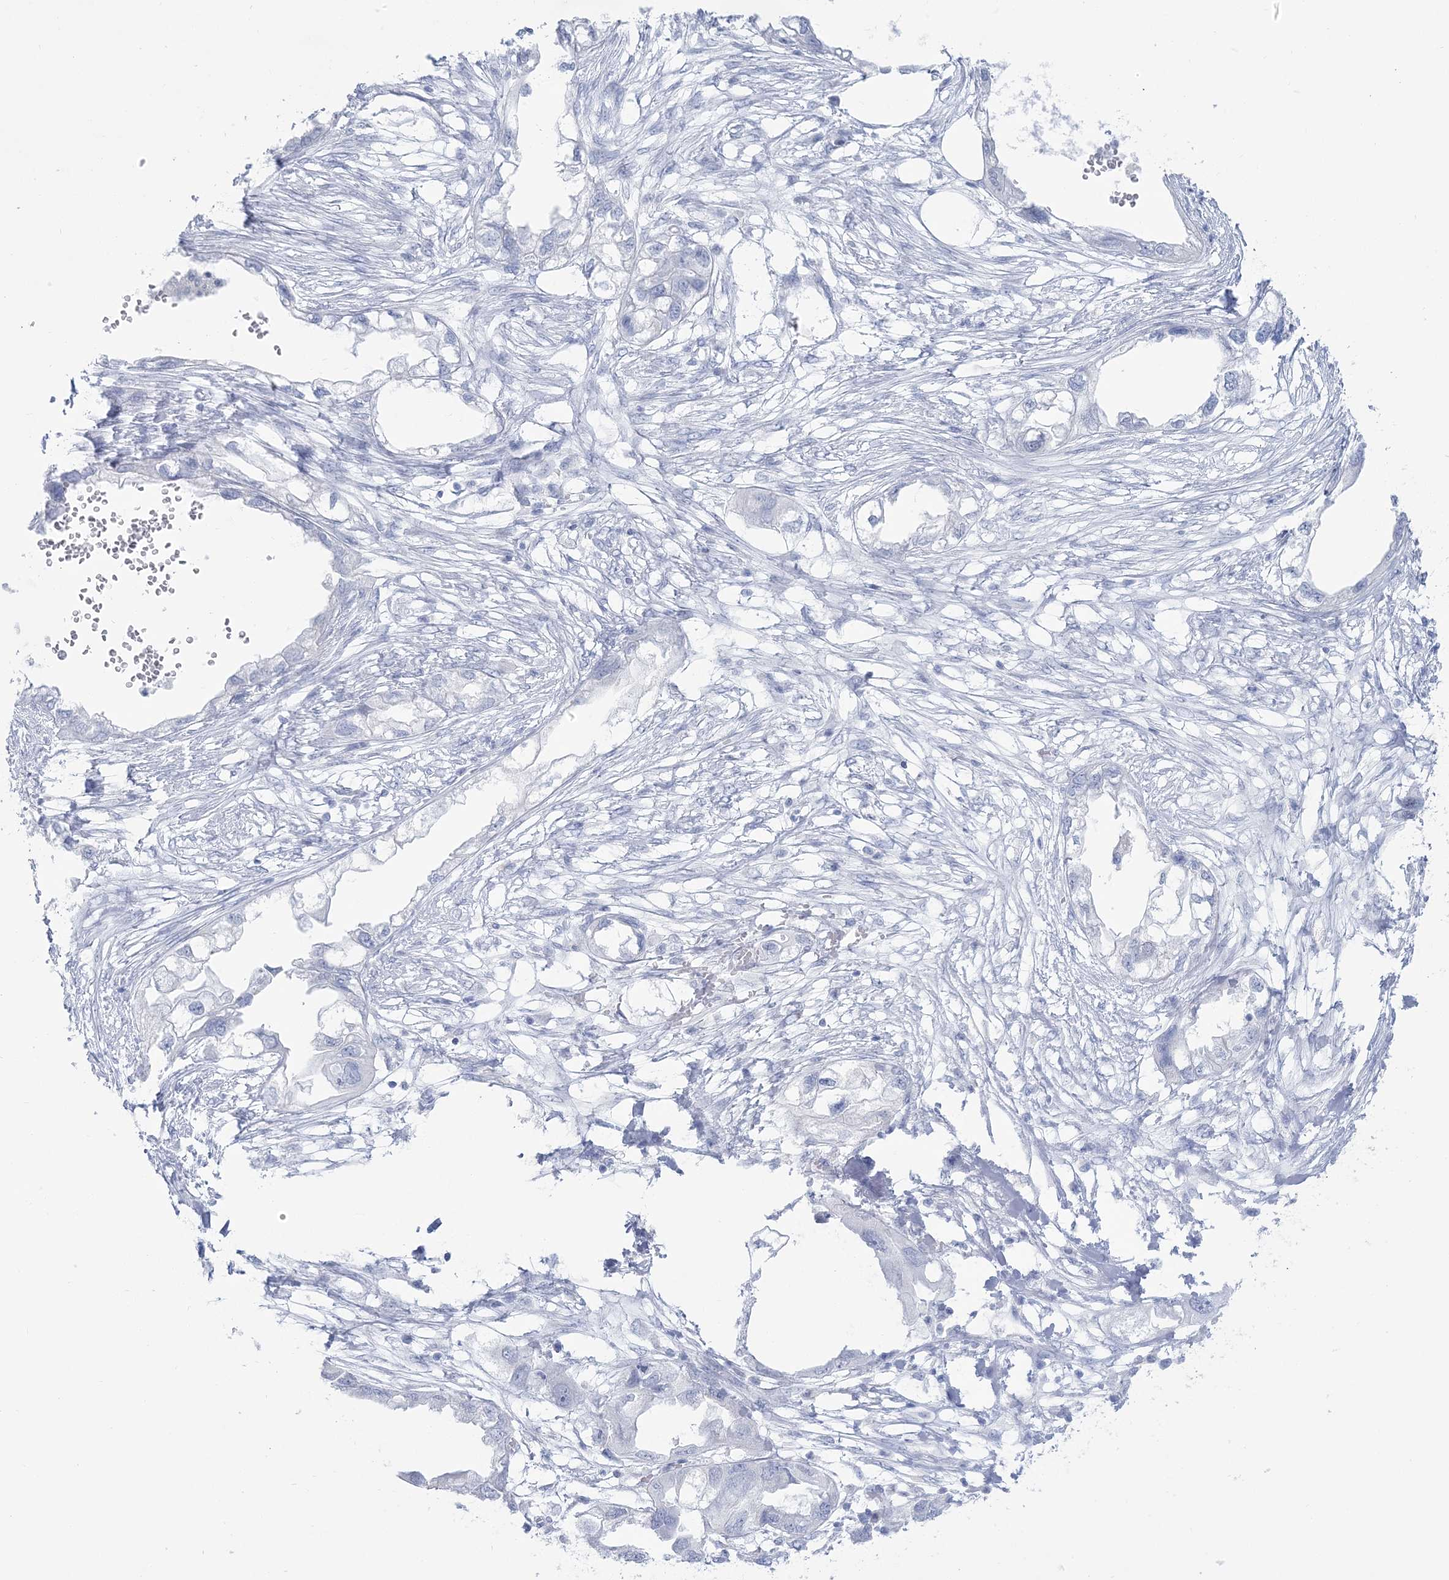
{"staining": {"intensity": "negative", "quantity": "none", "location": "none"}, "tissue": "endometrial cancer", "cell_type": "Tumor cells", "image_type": "cancer", "snomed": [{"axis": "morphology", "description": "Adenocarcinoma, NOS"}, {"axis": "morphology", "description": "Adenocarcinoma, metastatic, NOS"}, {"axis": "topography", "description": "Adipose tissue"}, {"axis": "topography", "description": "Endometrium"}], "caption": "This is an IHC image of metastatic adenocarcinoma (endometrial). There is no staining in tumor cells.", "gene": "ZNF843", "patient": {"sex": "female", "age": 67}}